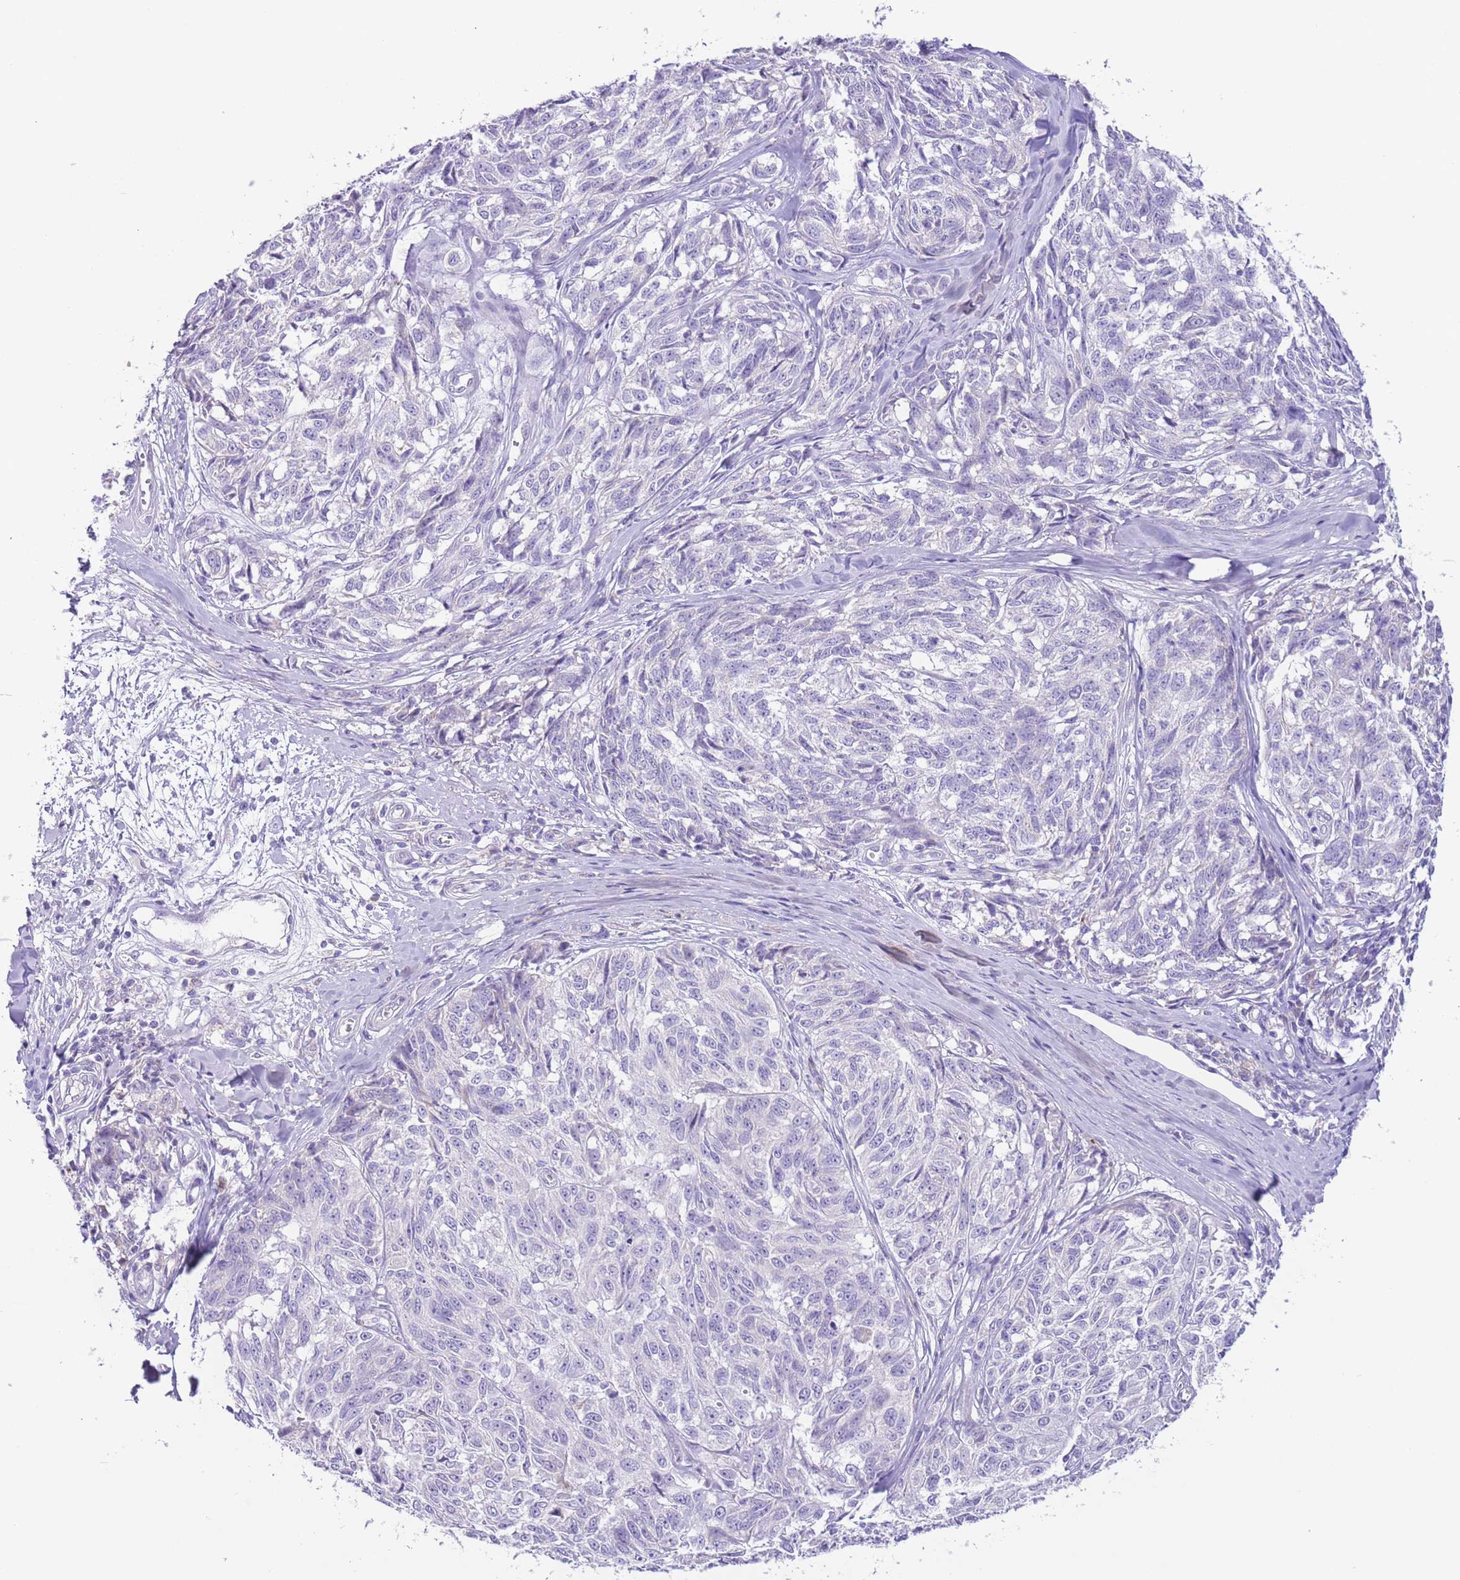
{"staining": {"intensity": "negative", "quantity": "none", "location": "none"}, "tissue": "melanoma", "cell_type": "Tumor cells", "image_type": "cancer", "snomed": [{"axis": "morphology", "description": "Normal tissue, NOS"}, {"axis": "morphology", "description": "Malignant melanoma, NOS"}, {"axis": "topography", "description": "Skin"}], "caption": "High power microscopy image of an IHC histopathology image of melanoma, revealing no significant staining in tumor cells.", "gene": "ZNF697", "patient": {"sex": "female", "age": 64}}